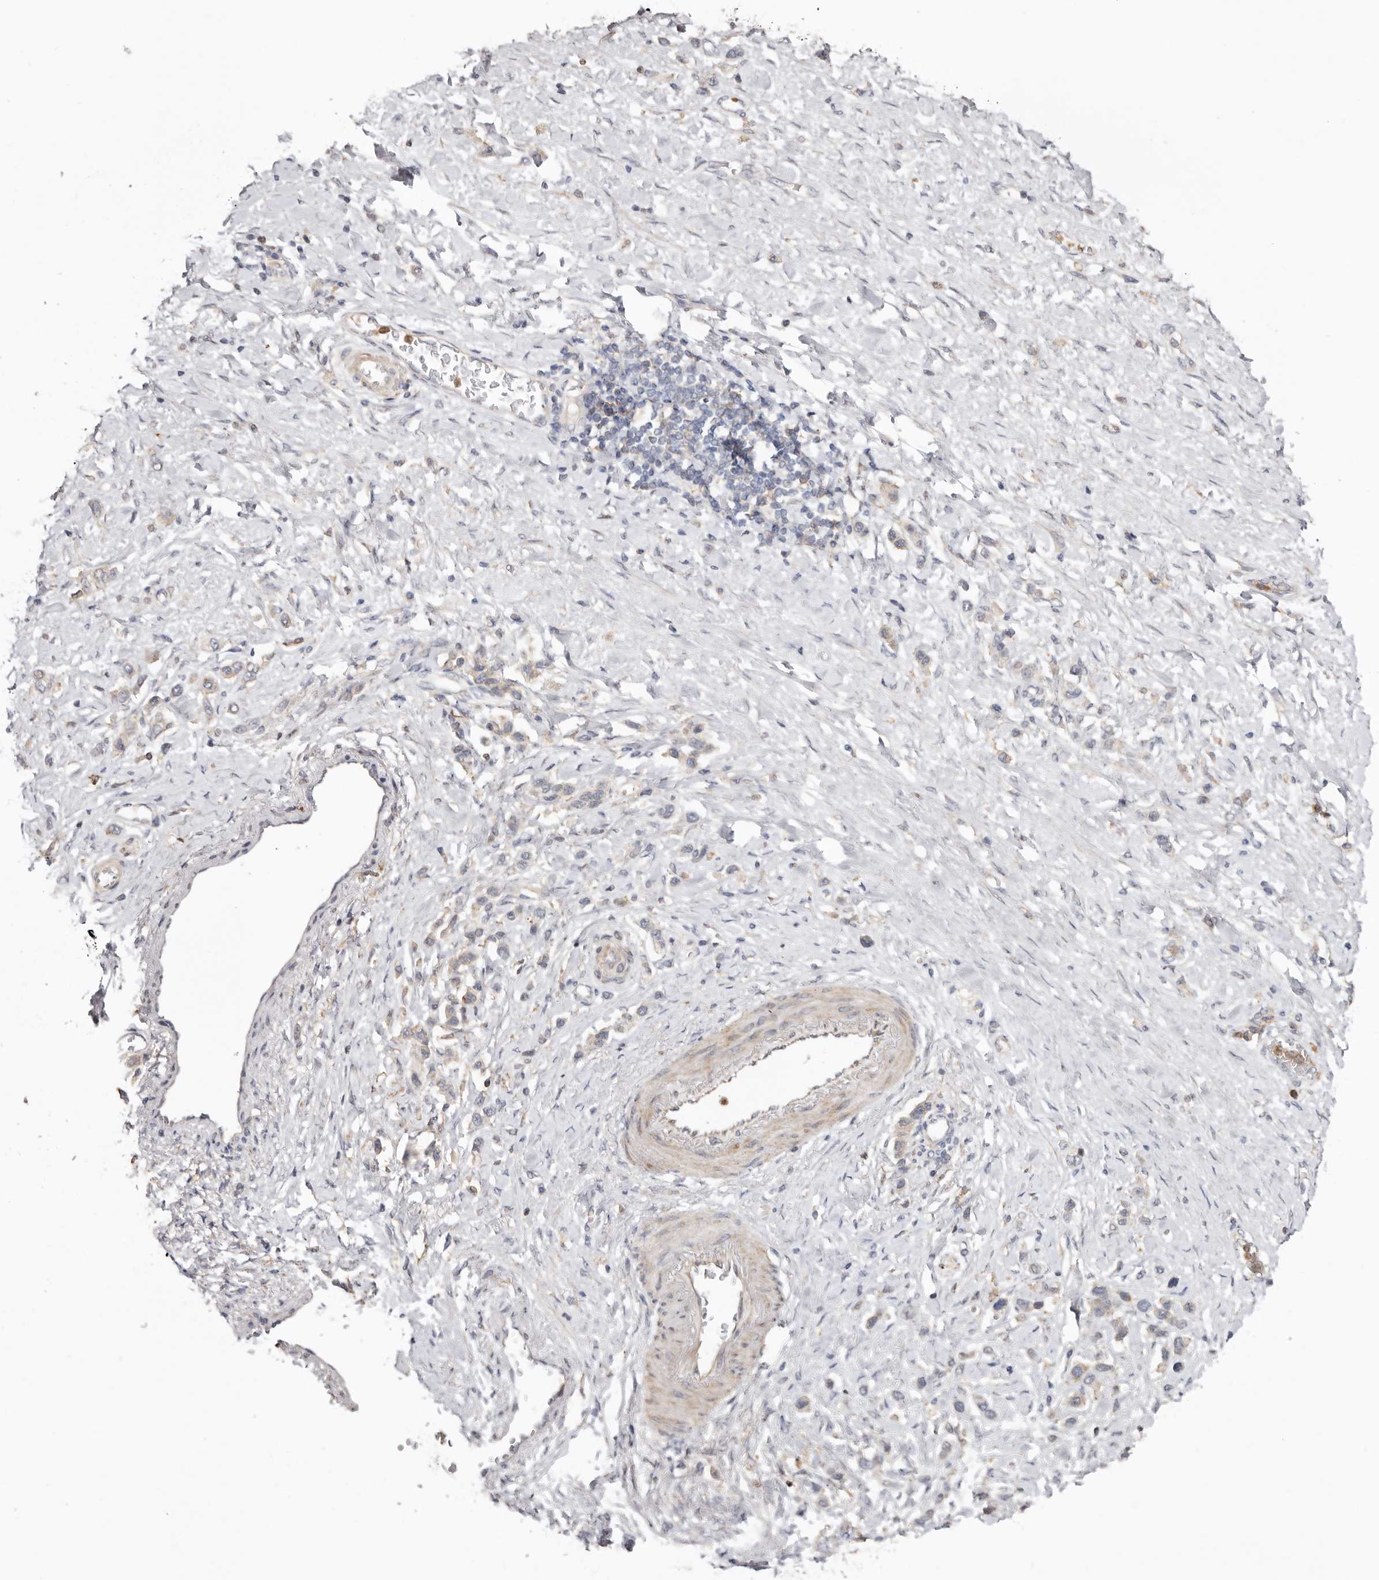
{"staining": {"intensity": "weak", "quantity": "<25%", "location": "cytoplasmic/membranous"}, "tissue": "stomach cancer", "cell_type": "Tumor cells", "image_type": "cancer", "snomed": [{"axis": "morphology", "description": "Adenocarcinoma, NOS"}, {"axis": "topography", "description": "Stomach"}], "caption": "The micrograph reveals no significant staining in tumor cells of stomach adenocarcinoma.", "gene": "MSRB2", "patient": {"sex": "female", "age": 65}}